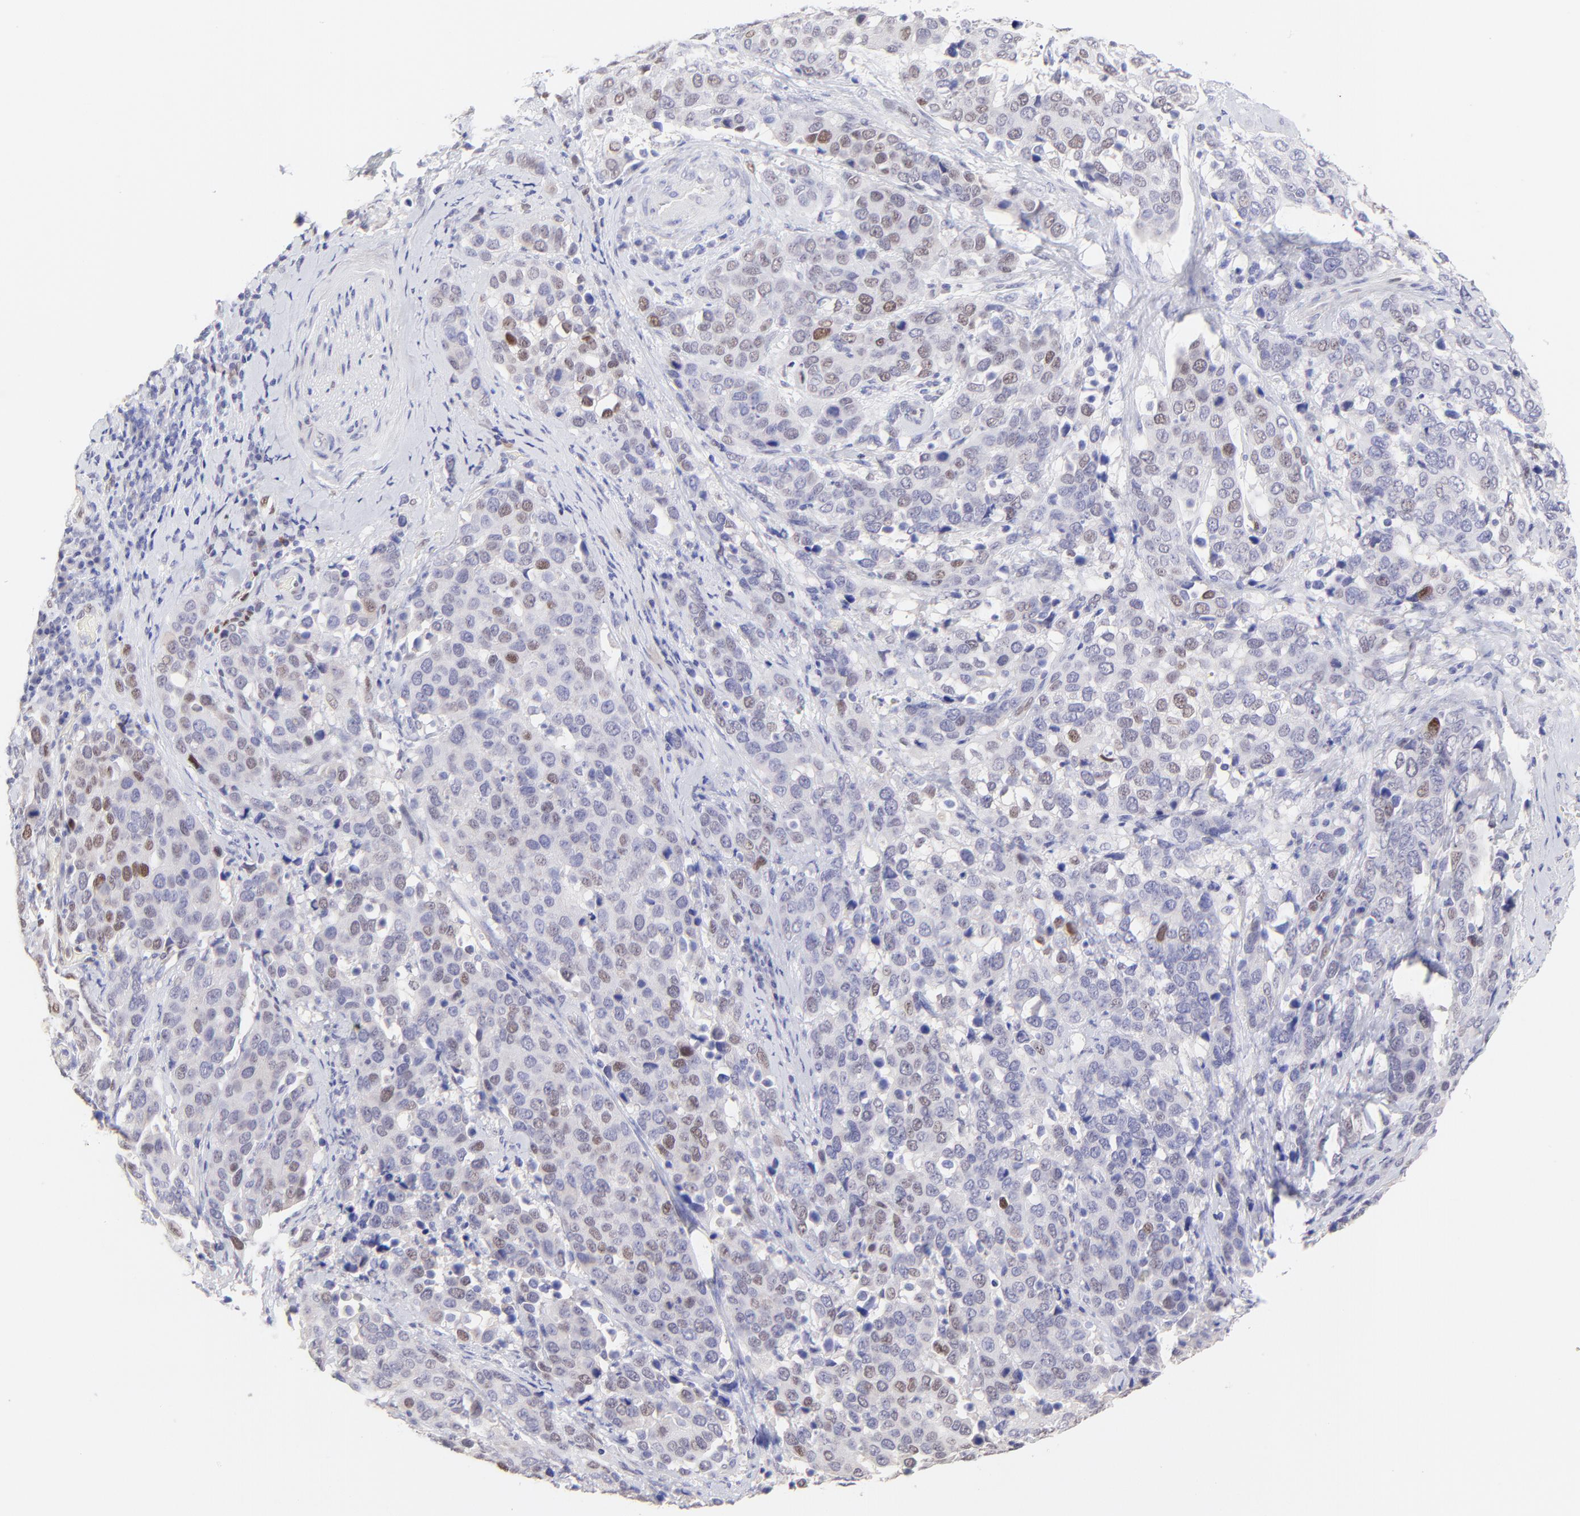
{"staining": {"intensity": "weak", "quantity": "<25%", "location": "nuclear"}, "tissue": "cervical cancer", "cell_type": "Tumor cells", "image_type": "cancer", "snomed": [{"axis": "morphology", "description": "Squamous cell carcinoma, NOS"}, {"axis": "topography", "description": "Cervix"}], "caption": "An immunohistochemistry histopathology image of cervical cancer (squamous cell carcinoma) is shown. There is no staining in tumor cells of cervical cancer (squamous cell carcinoma).", "gene": "KLF4", "patient": {"sex": "female", "age": 54}}